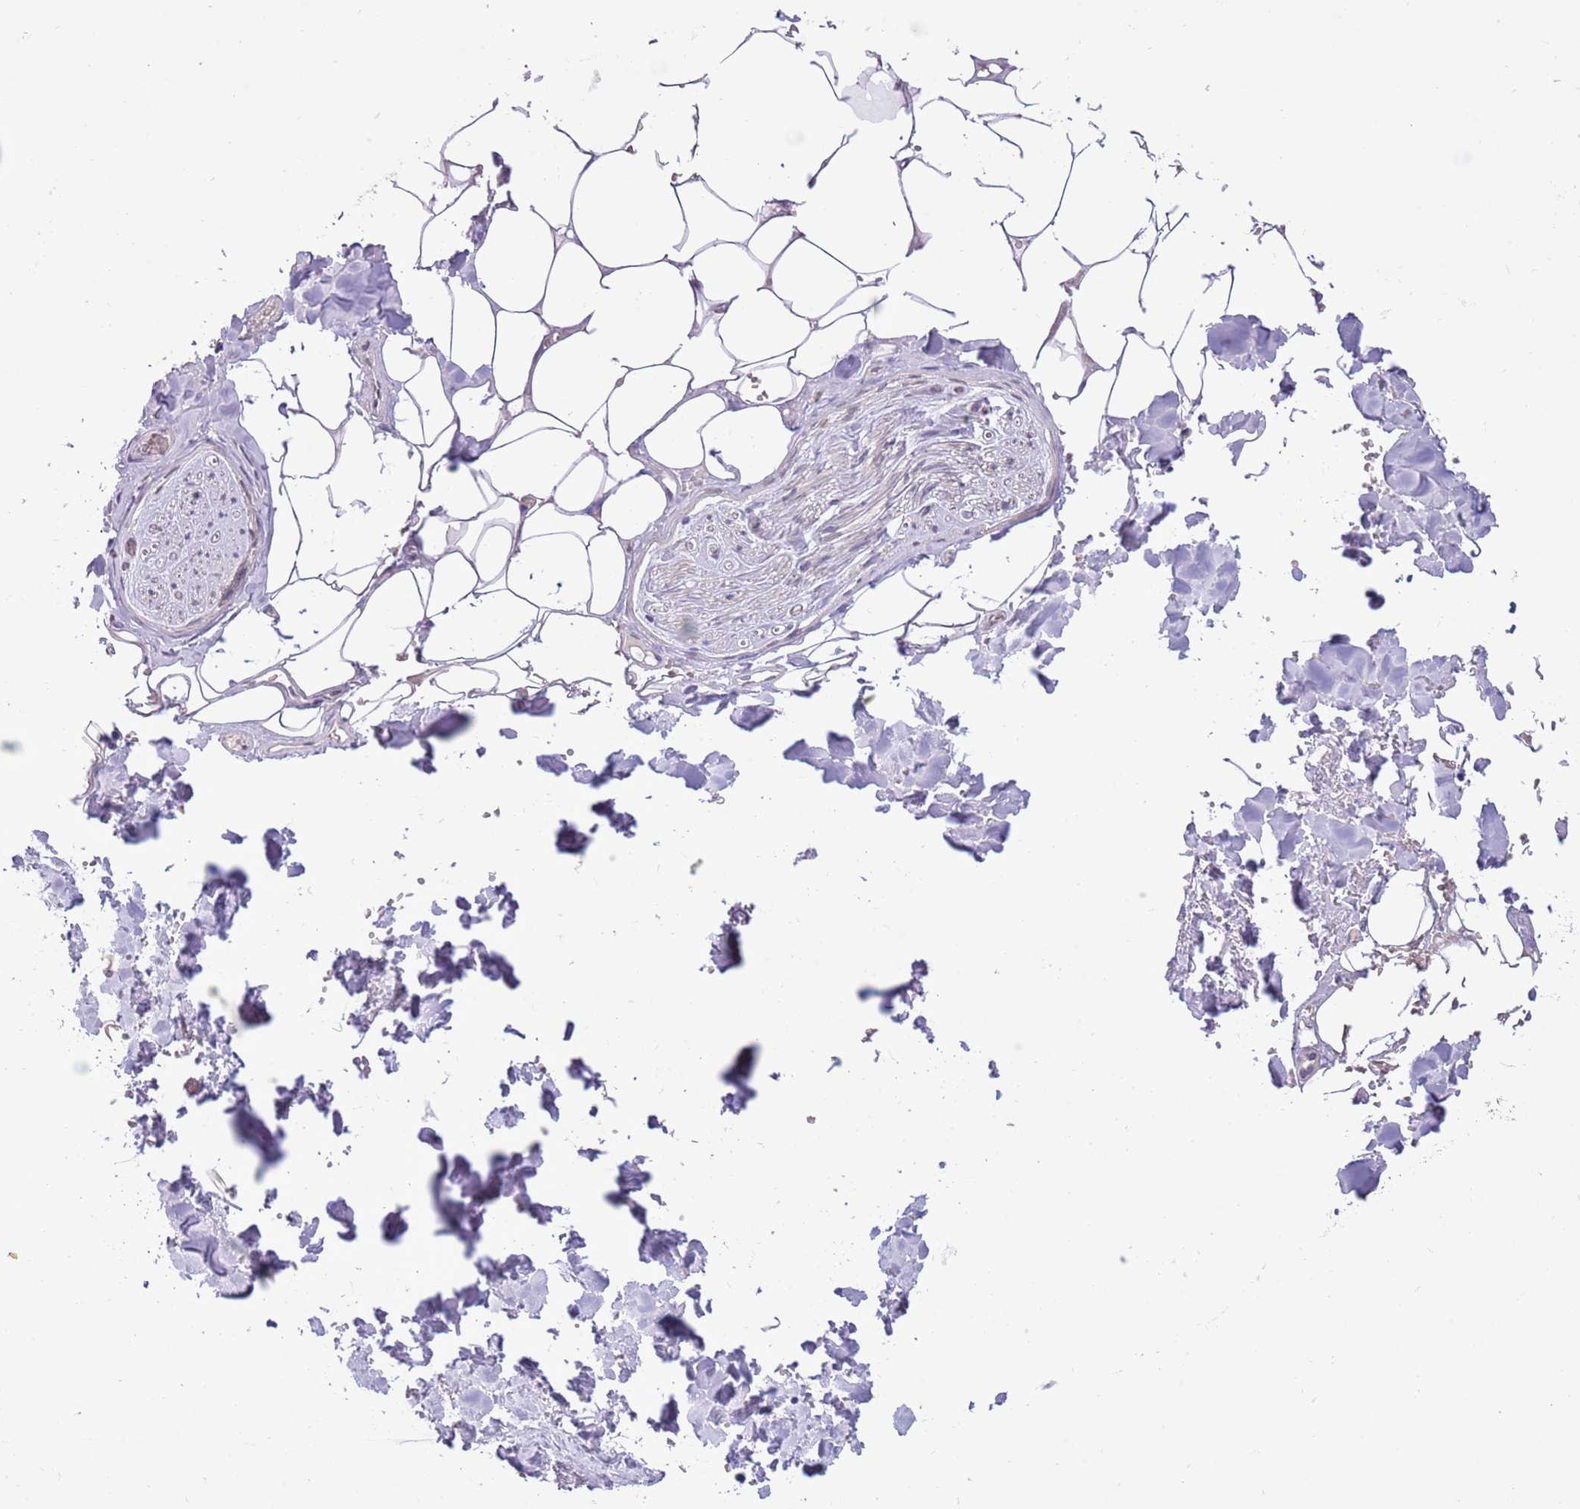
{"staining": {"intensity": "negative", "quantity": "none", "location": "none"}, "tissue": "adipose tissue", "cell_type": "Adipocytes", "image_type": "normal", "snomed": [{"axis": "morphology", "description": "Normal tissue, NOS"}, {"axis": "topography", "description": "Salivary gland"}, {"axis": "topography", "description": "Peripheral nerve tissue"}], "caption": "Adipocytes show no significant expression in benign adipose tissue. (Brightfield microscopy of DAB (3,3'-diaminobenzidine) immunohistochemistry at high magnification).", "gene": "CCND2", "patient": {"sex": "male", "age": 38}}